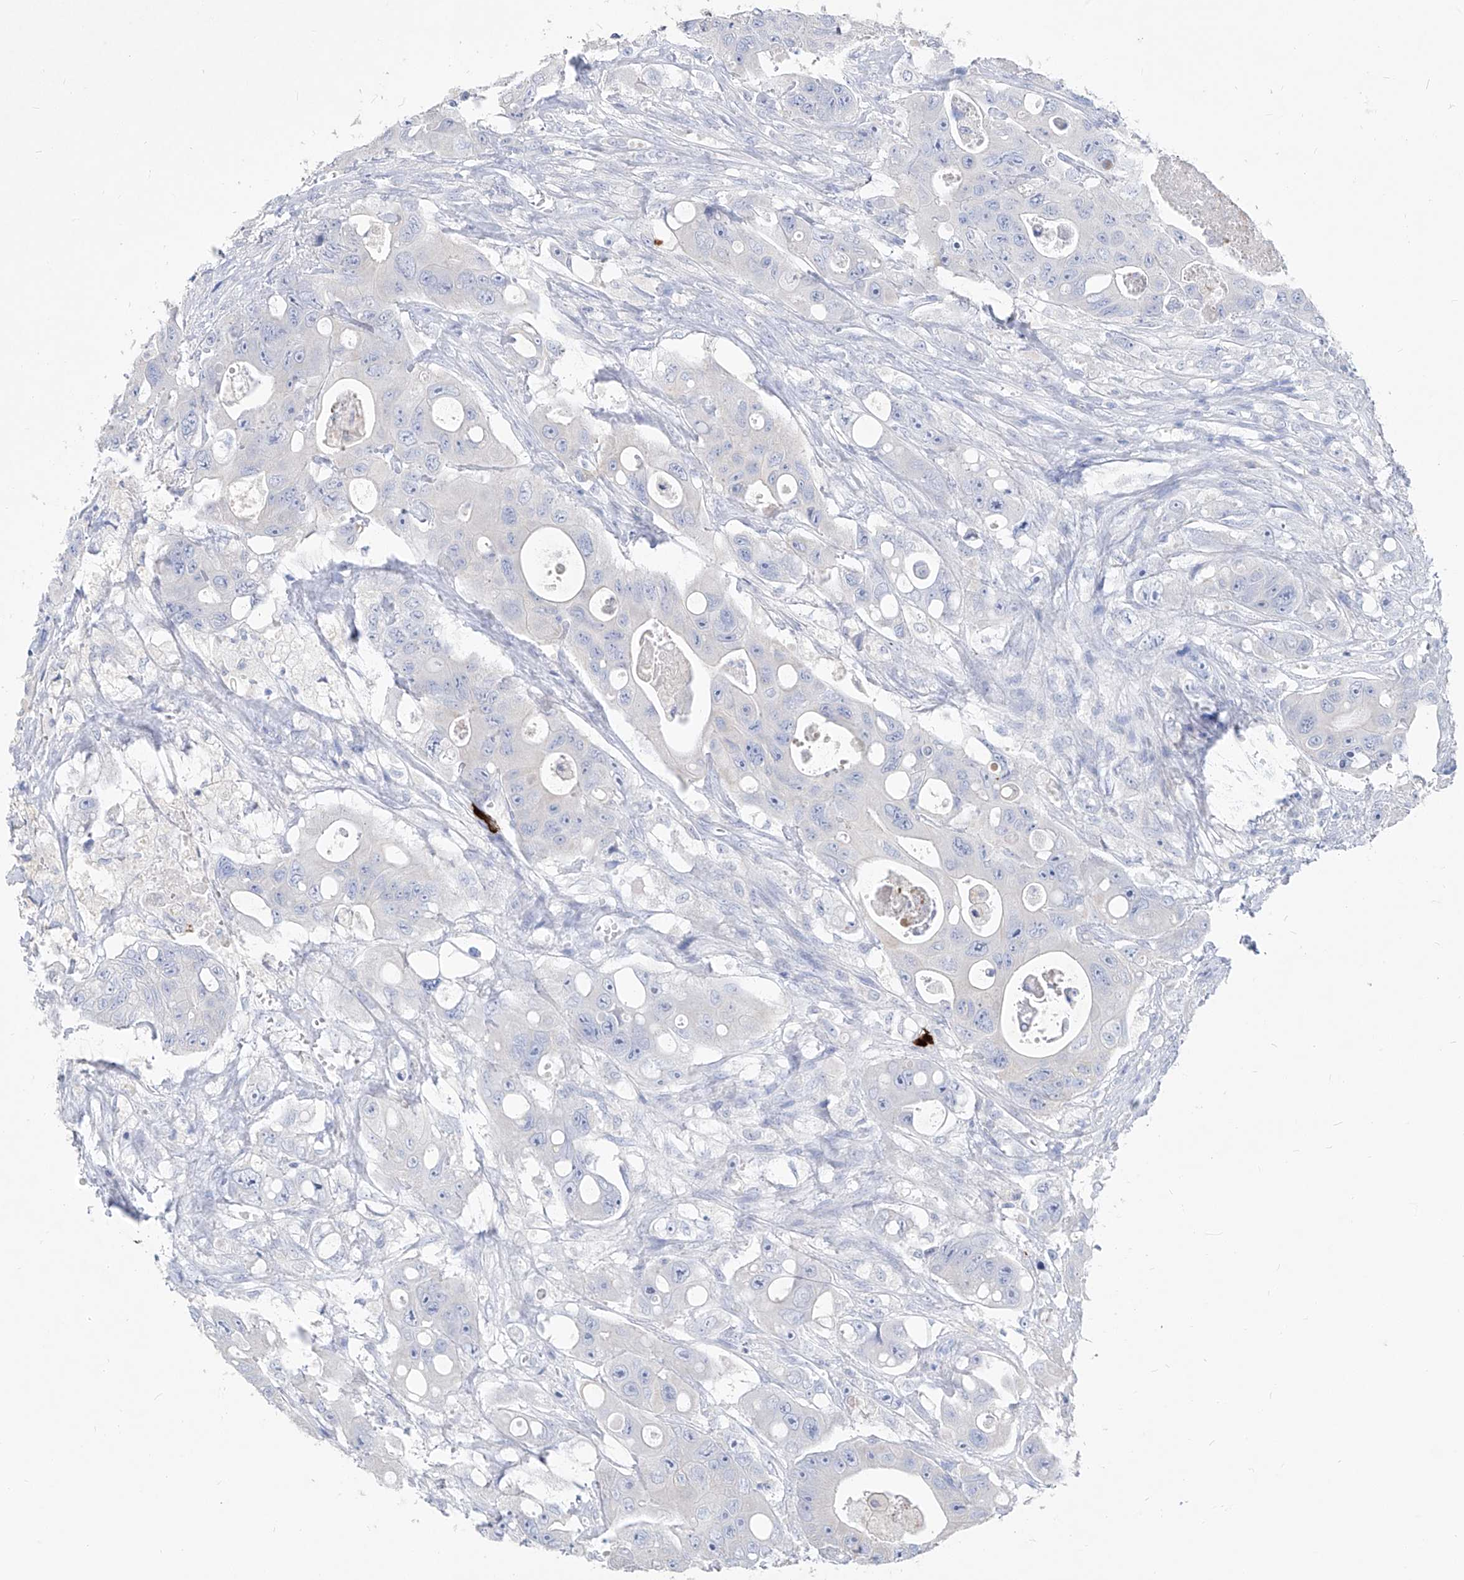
{"staining": {"intensity": "negative", "quantity": "none", "location": "none"}, "tissue": "colorectal cancer", "cell_type": "Tumor cells", "image_type": "cancer", "snomed": [{"axis": "morphology", "description": "Adenocarcinoma, NOS"}, {"axis": "topography", "description": "Colon"}], "caption": "Tumor cells are negative for brown protein staining in colorectal cancer (adenocarcinoma). Nuclei are stained in blue.", "gene": "FRS3", "patient": {"sex": "female", "age": 46}}